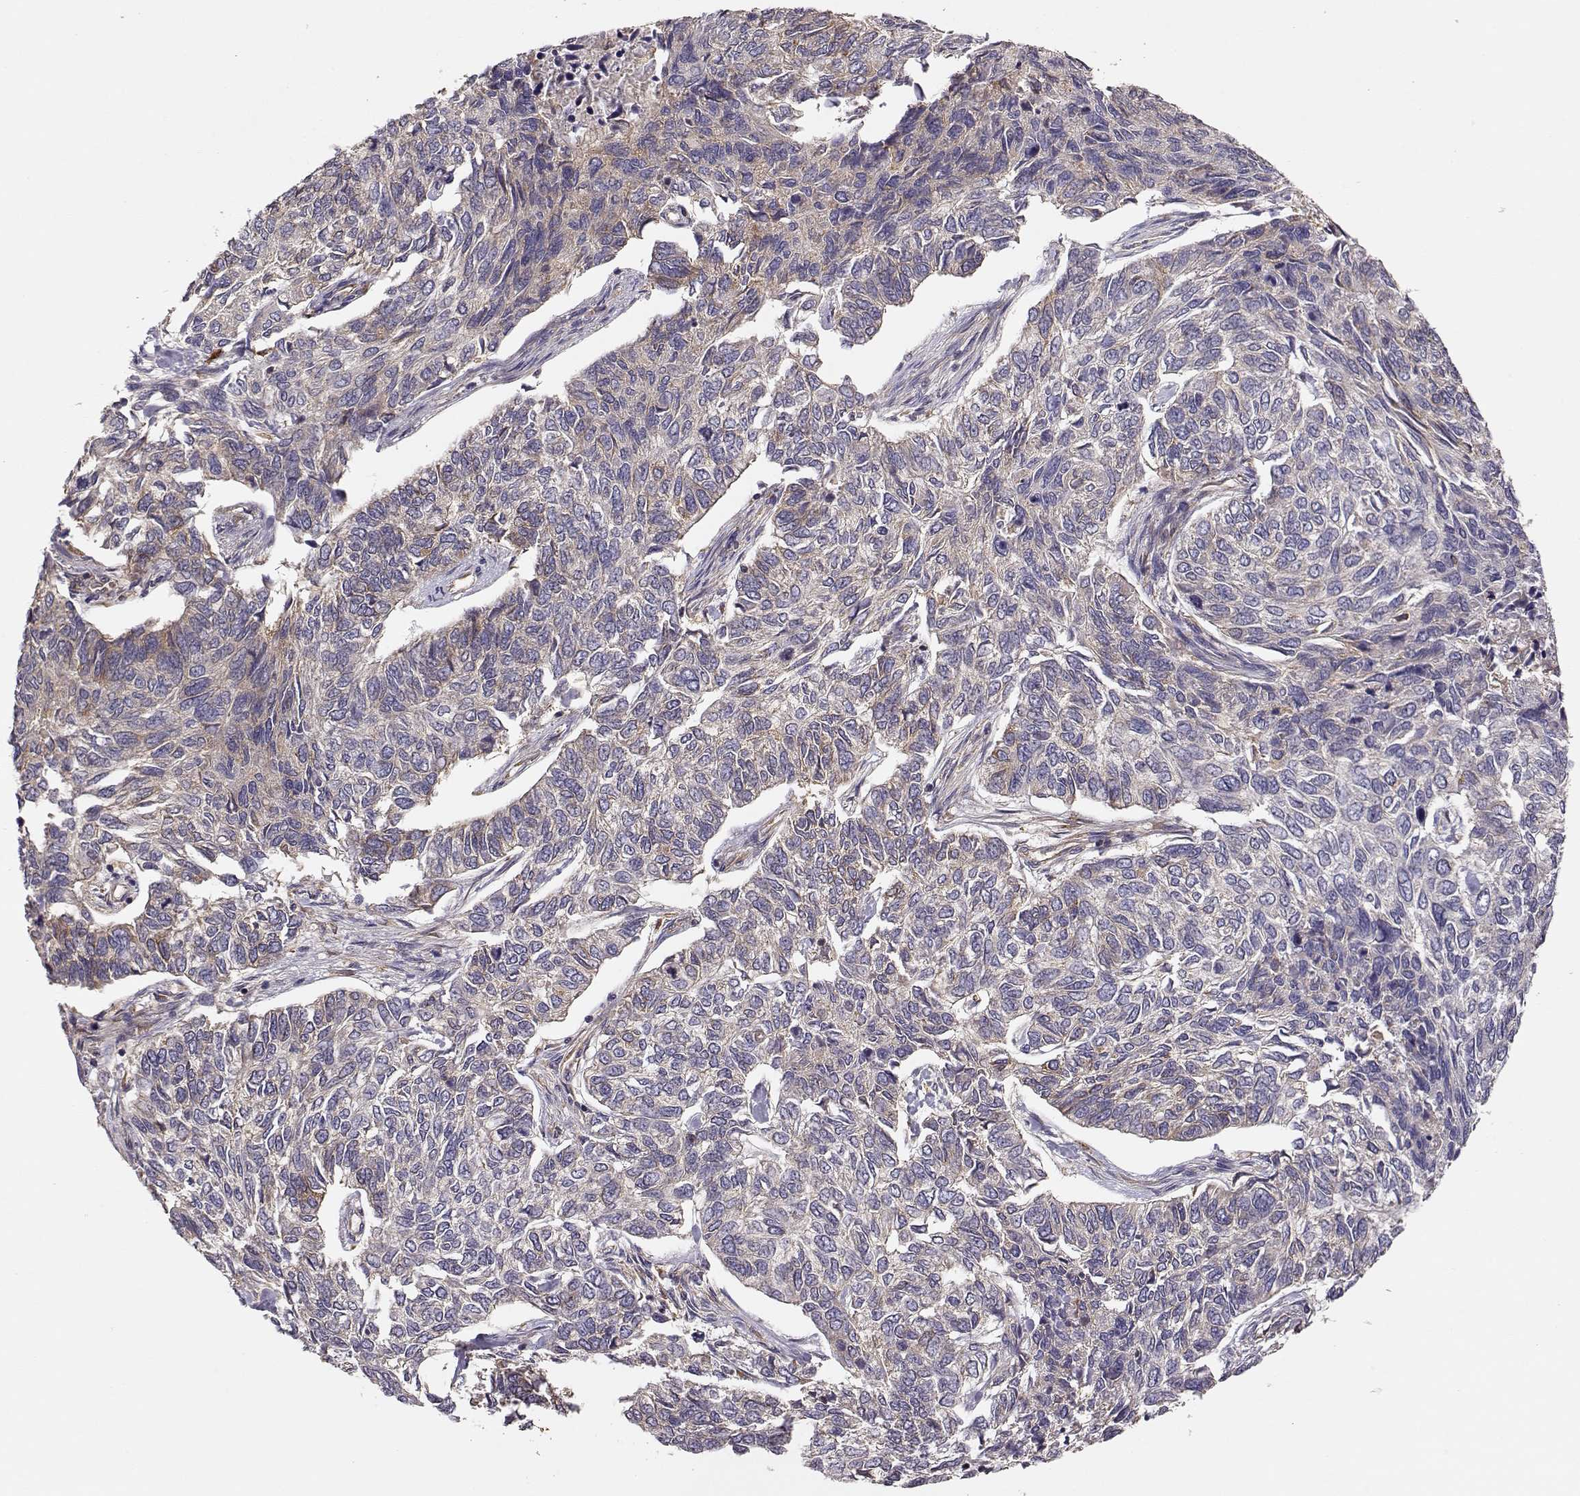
{"staining": {"intensity": "weak", "quantity": ">75%", "location": "cytoplasmic/membranous"}, "tissue": "skin cancer", "cell_type": "Tumor cells", "image_type": "cancer", "snomed": [{"axis": "morphology", "description": "Basal cell carcinoma"}, {"axis": "topography", "description": "Skin"}], "caption": "Skin basal cell carcinoma stained for a protein demonstrates weak cytoplasmic/membranous positivity in tumor cells.", "gene": "ARHGEF2", "patient": {"sex": "female", "age": 65}}